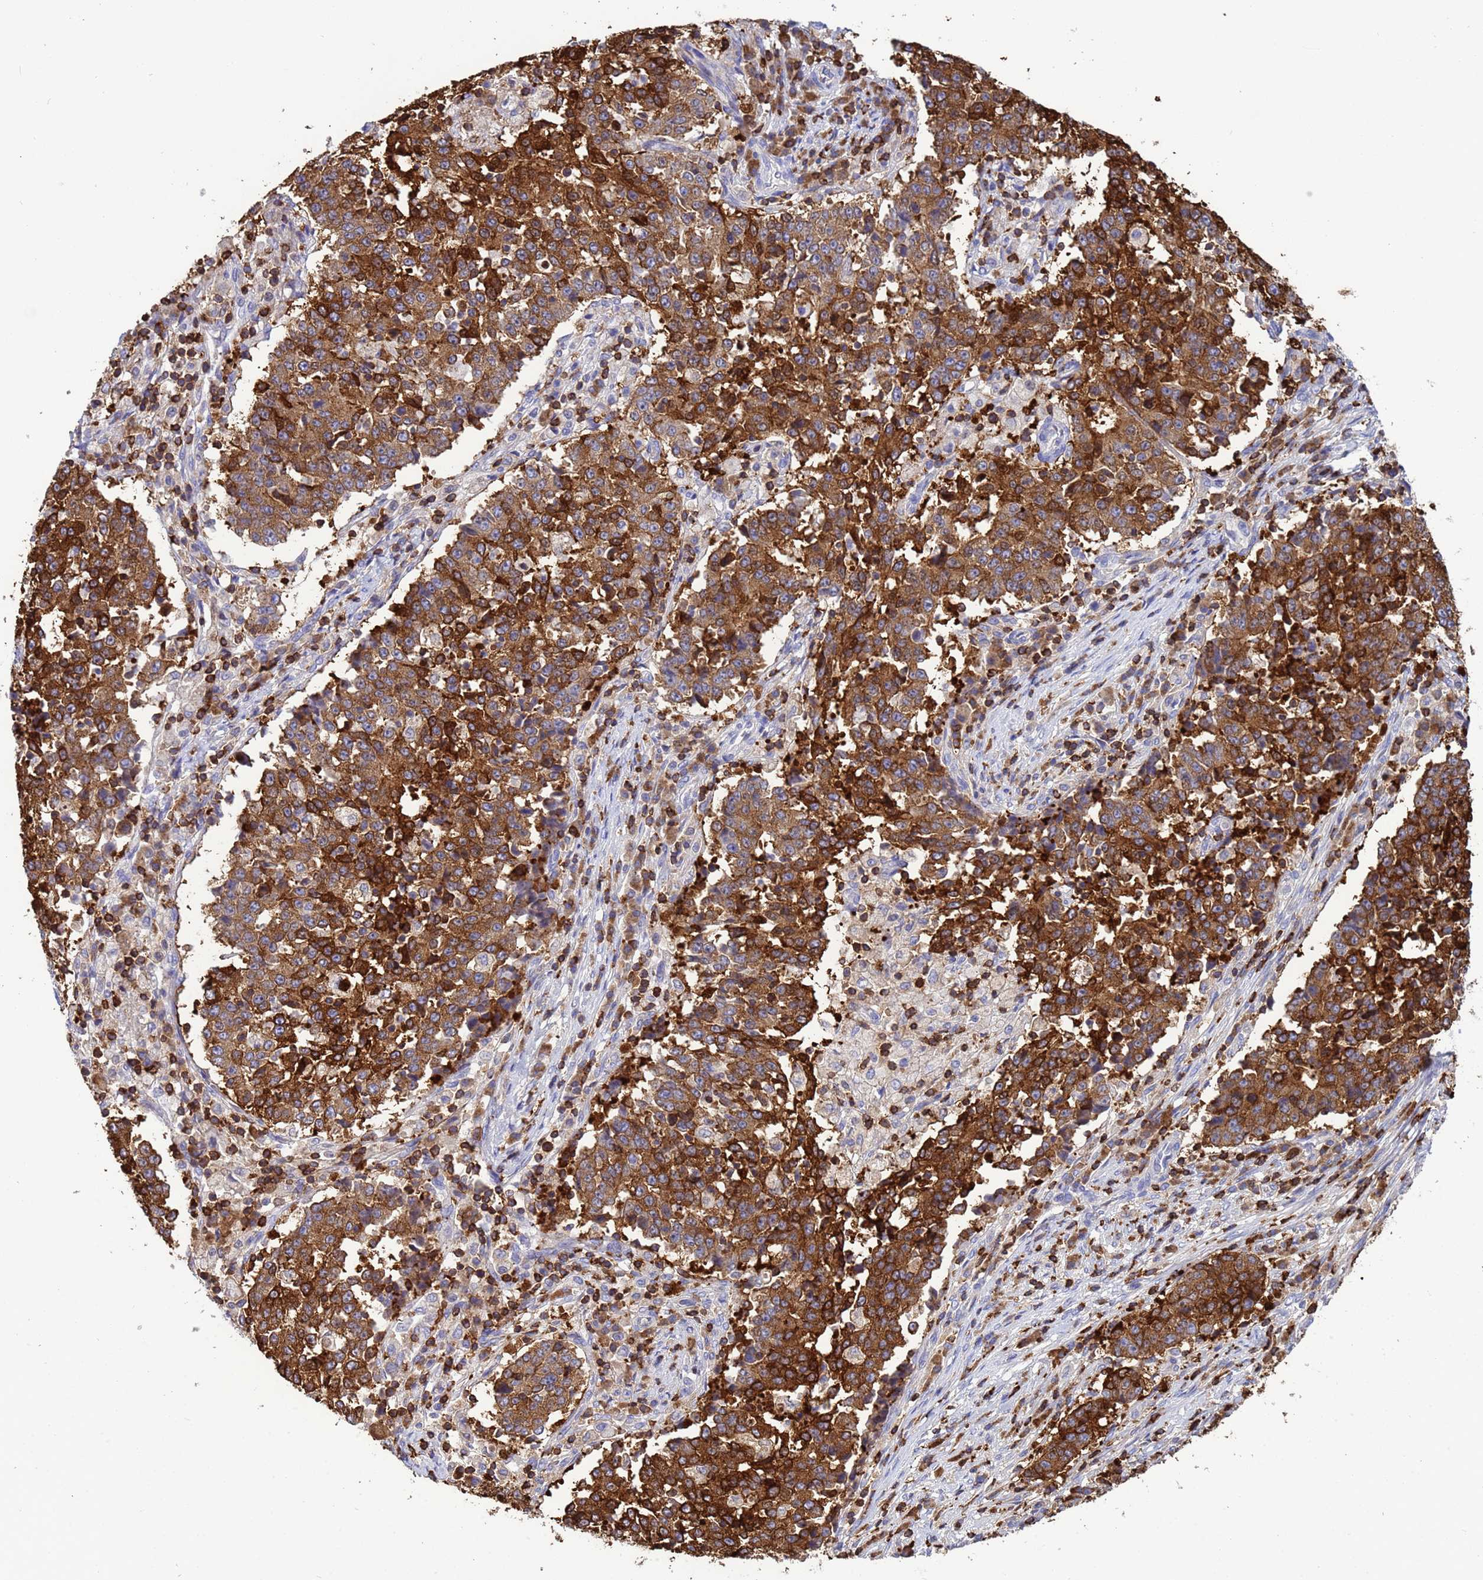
{"staining": {"intensity": "strong", "quantity": ">75%", "location": "cytoplasmic/membranous"}, "tissue": "stomach cancer", "cell_type": "Tumor cells", "image_type": "cancer", "snomed": [{"axis": "morphology", "description": "Adenocarcinoma, NOS"}, {"axis": "topography", "description": "Stomach"}], "caption": "Adenocarcinoma (stomach) was stained to show a protein in brown. There is high levels of strong cytoplasmic/membranous positivity in approximately >75% of tumor cells.", "gene": "EZR", "patient": {"sex": "male", "age": 59}}